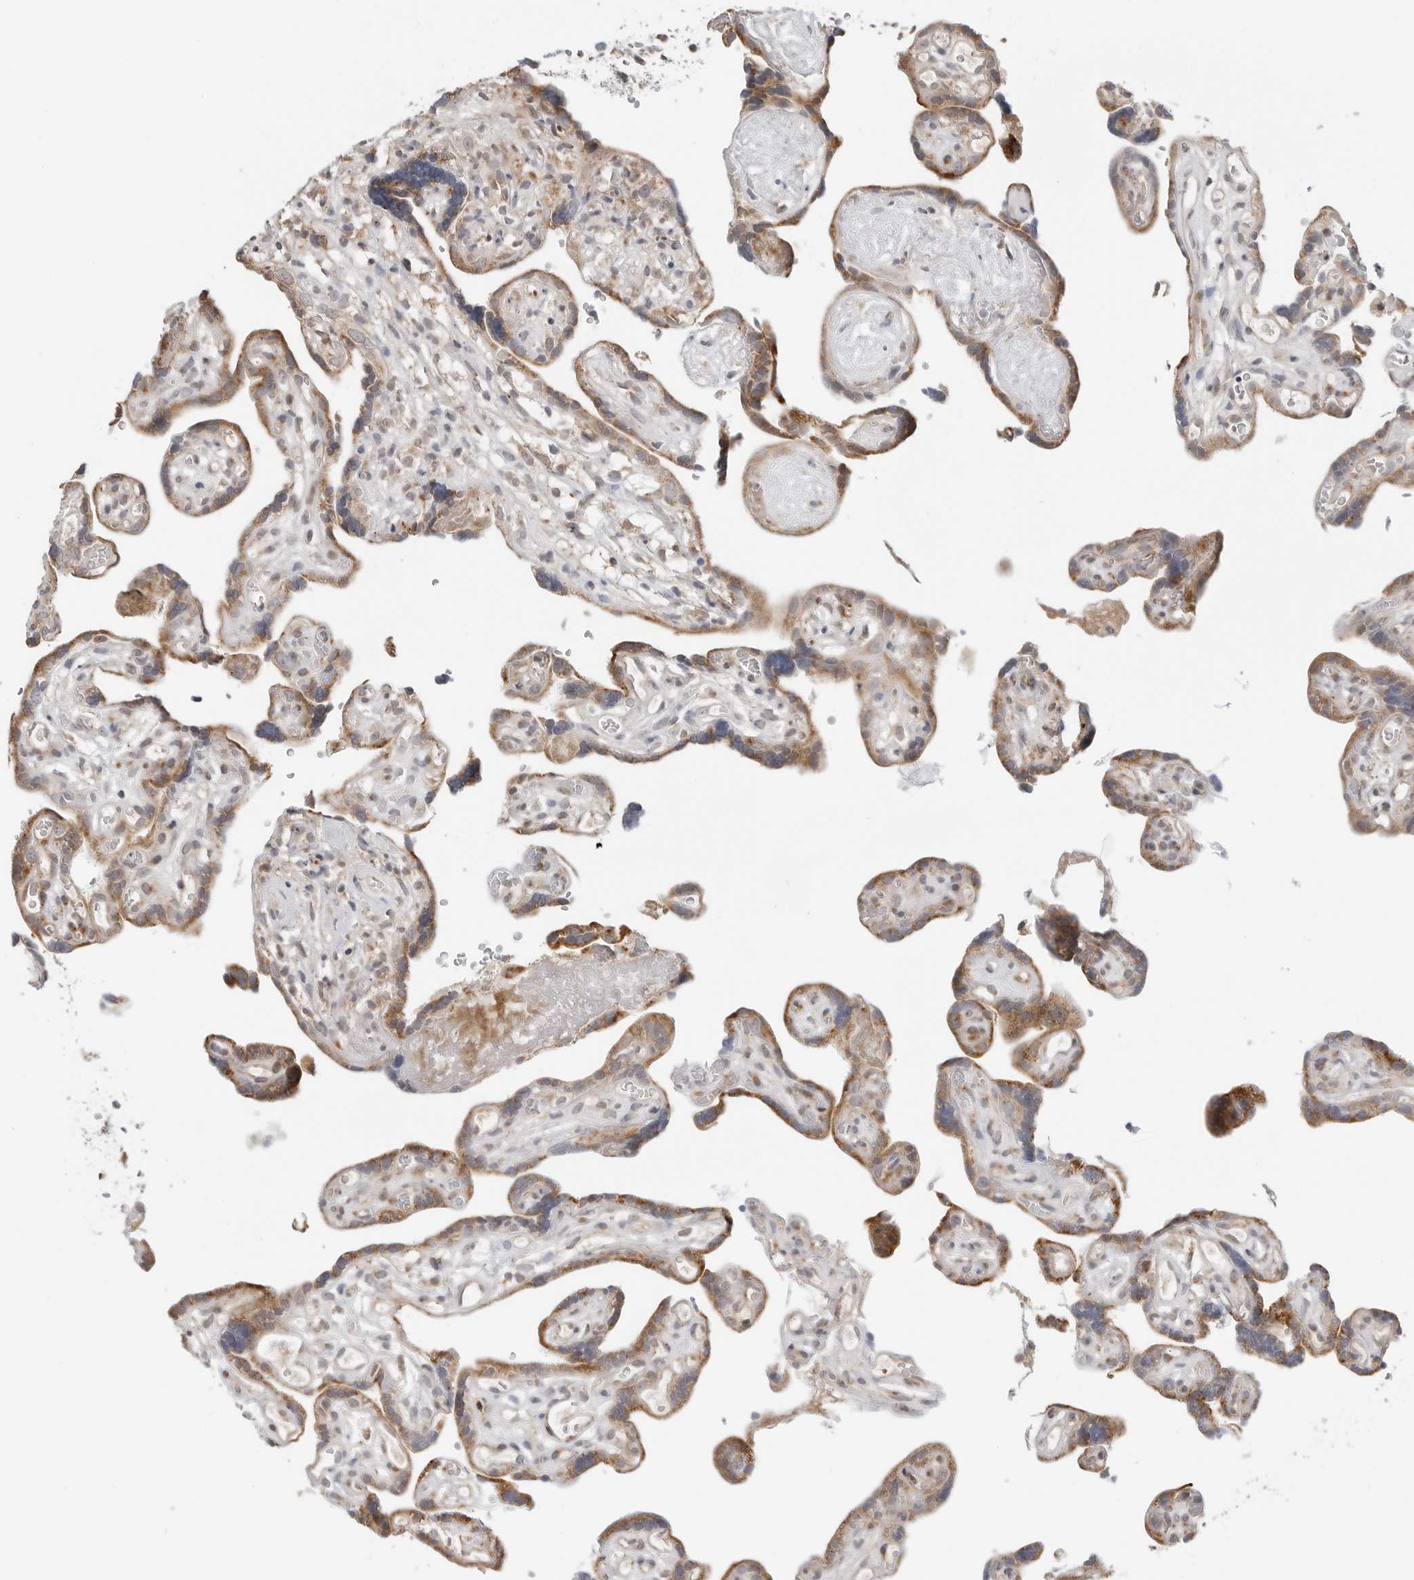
{"staining": {"intensity": "weak", "quantity": ">75%", "location": "cytoplasmic/membranous,nuclear"}, "tissue": "placenta", "cell_type": "Decidual cells", "image_type": "normal", "snomed": [{"axis": "morphology", "description": "Normal tissue, NOS"}, {"axis": "topography", "description": "Placenta"}], "caption": "IHC (DAB) staining of unremarkable placenta reveals weak cytoplasmic/membranous,nuclear protein staining in about >75% of decidual cells.", "gene": "PEX2", "patient": {"sex": "female", "age": 30}}